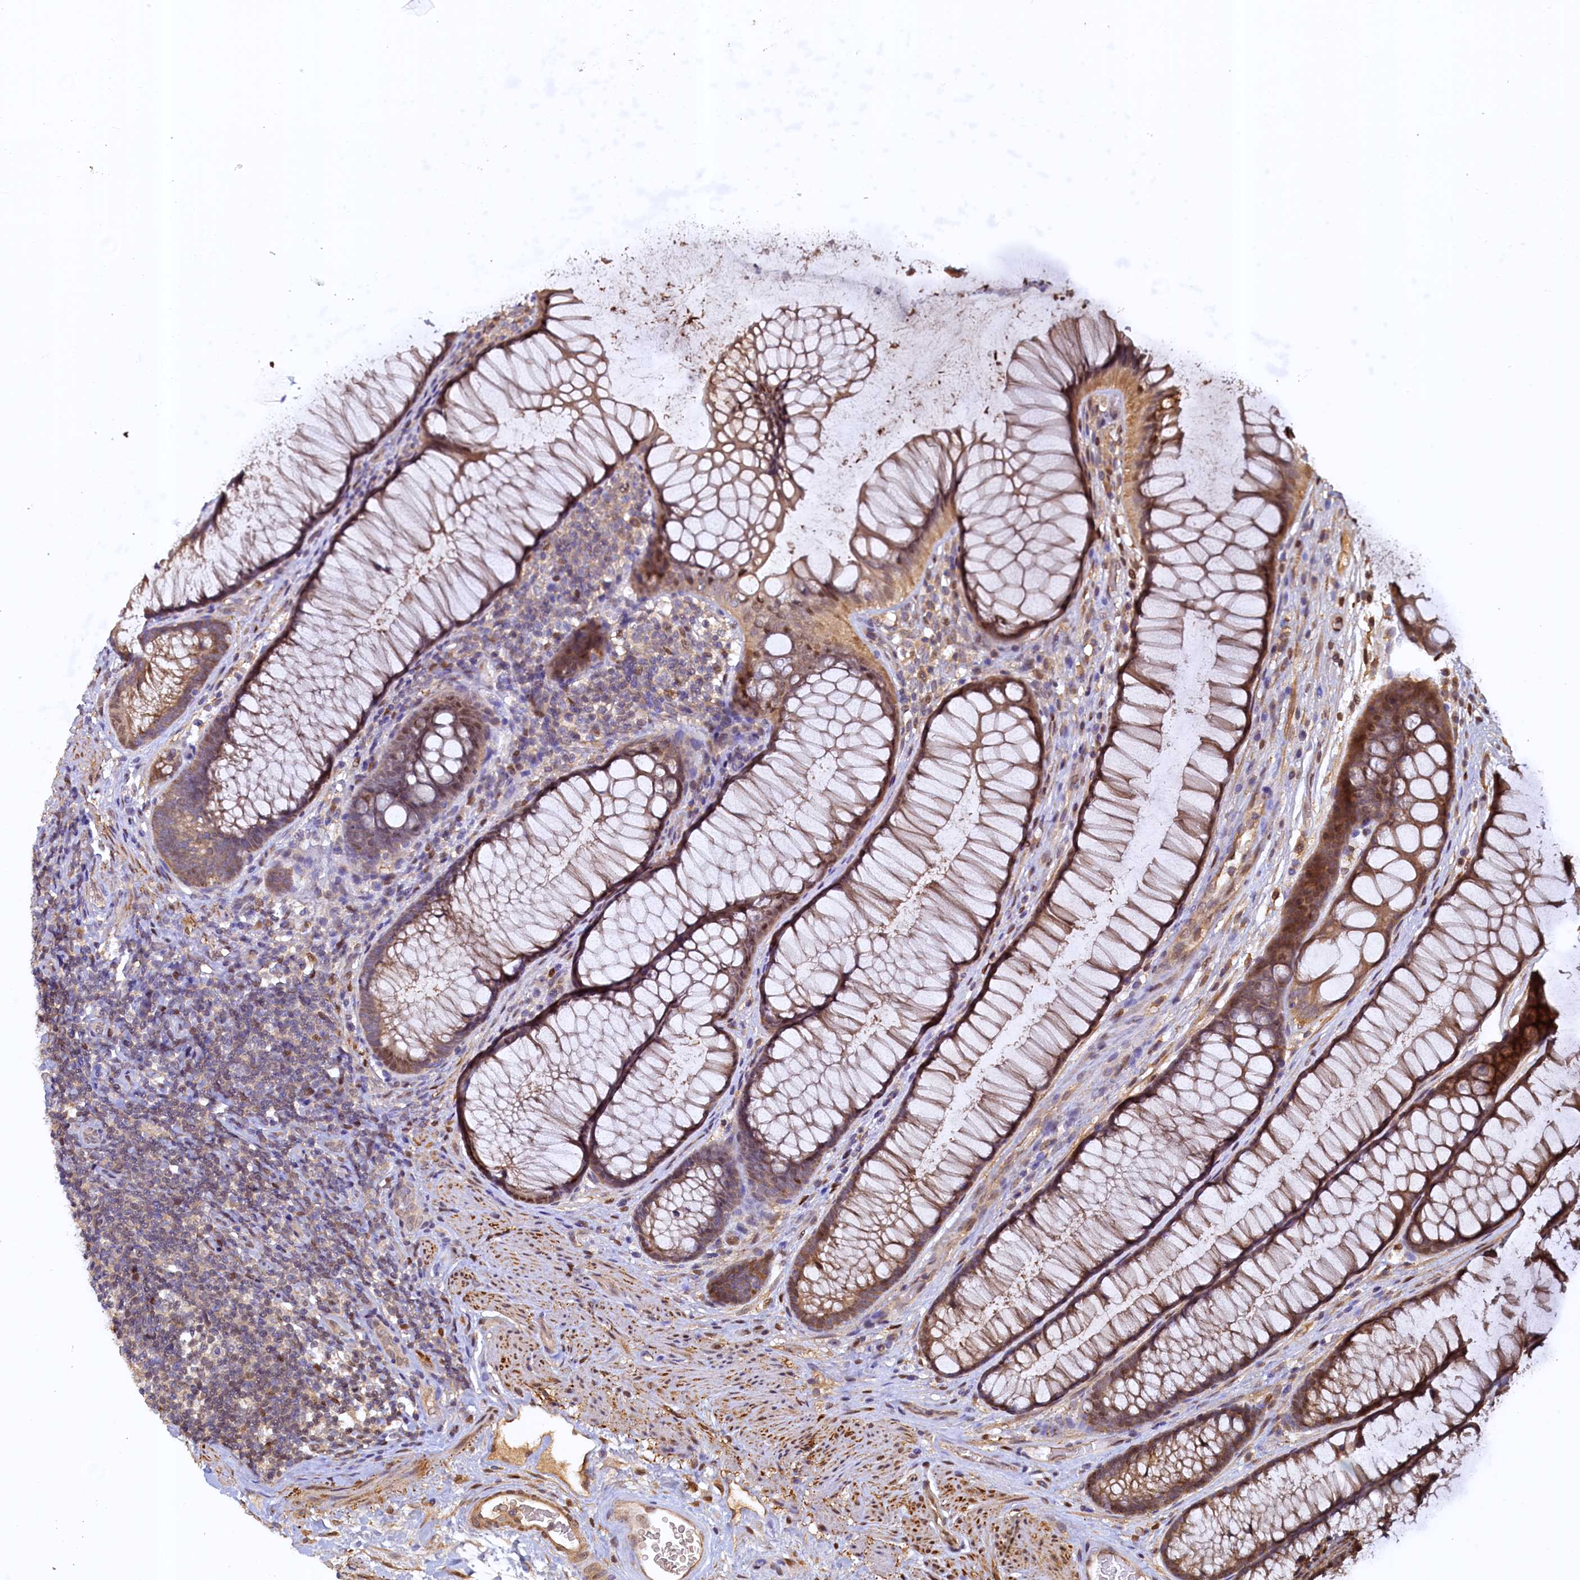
{"staining": {"intensity": "moderate", "quantity": "25%-75%", "location": "cytoplasmic/membranous"}, "tissue": "colon", "cell_type": "Endothelial cells", "image_type": "normal", "snomed": [{"axis": "morphology", "description": "Normal tissue, NOS"}, {"axis": "topography", "description": "Colon"}], "caption": "Protein staining reveals moderate cytoplasmic/membranous staining in approximately 25%-75% of endothelial cells in unremarkable colon. (DAB = brown stain, brightfield microscopy at high magnification).", "gene": "UBL7", "patient": {"sex": "female", "age": 82}}